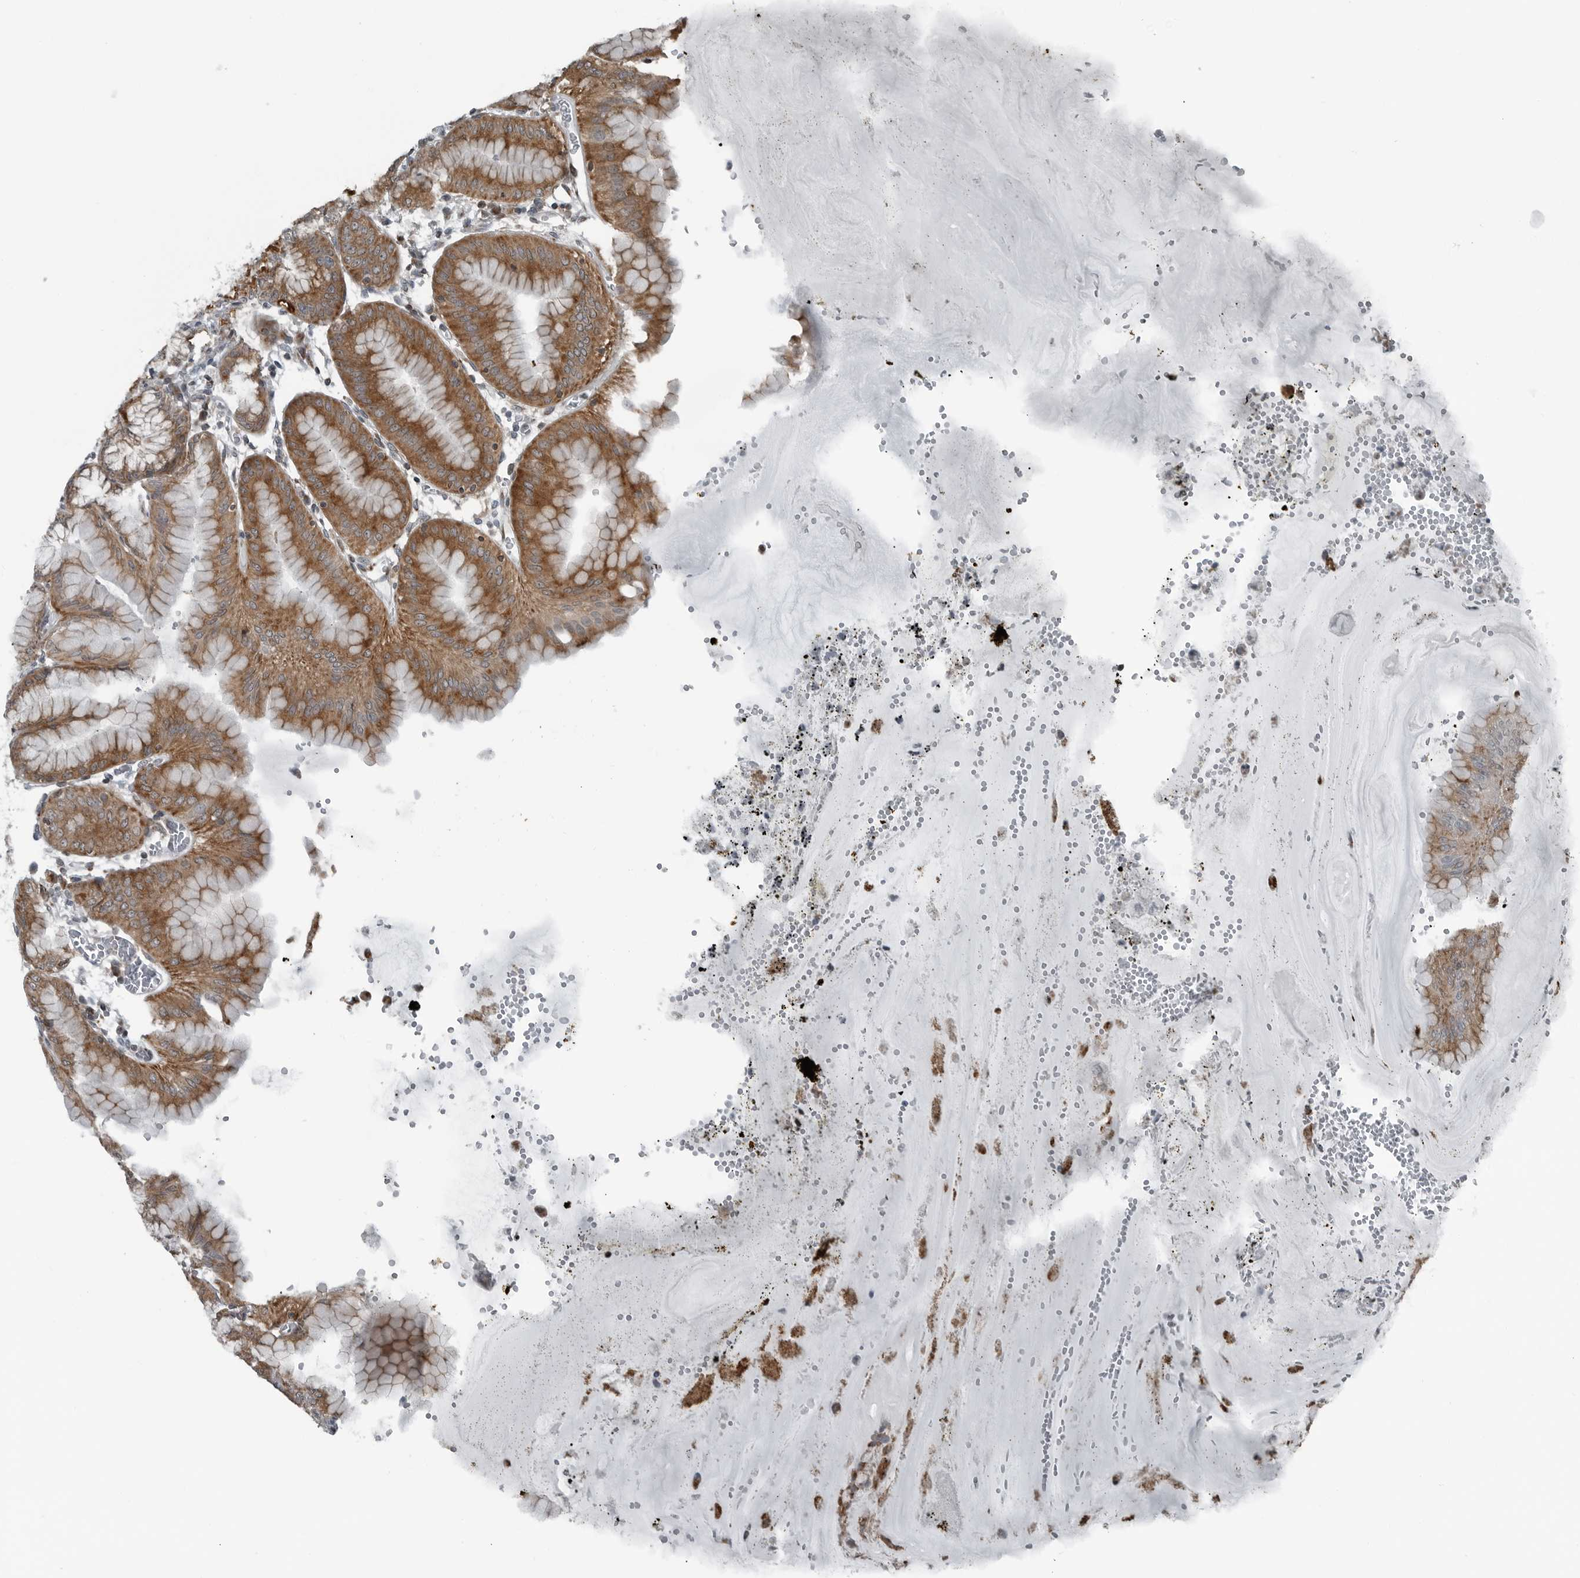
{"staining": {"intensity": "strong", "quantity": ">75%", "location": "cytoplasmic/membranous"}, "tissue": "stomach", "cell_type": "Glandular cells", "image_type": "normal", "snomed": [{"axis": "morphology", "description": "Normal tissue, NOS"}, {"axis": "topography", "description": "Stomach, lower"}], "caption": "Human stomach stained with a brown dye displays strong cytoplasmic/membranous positive expression in about >75% of glandular cells.", "gene": "GAK", "patient": {"sex": "male", "age": 71}}